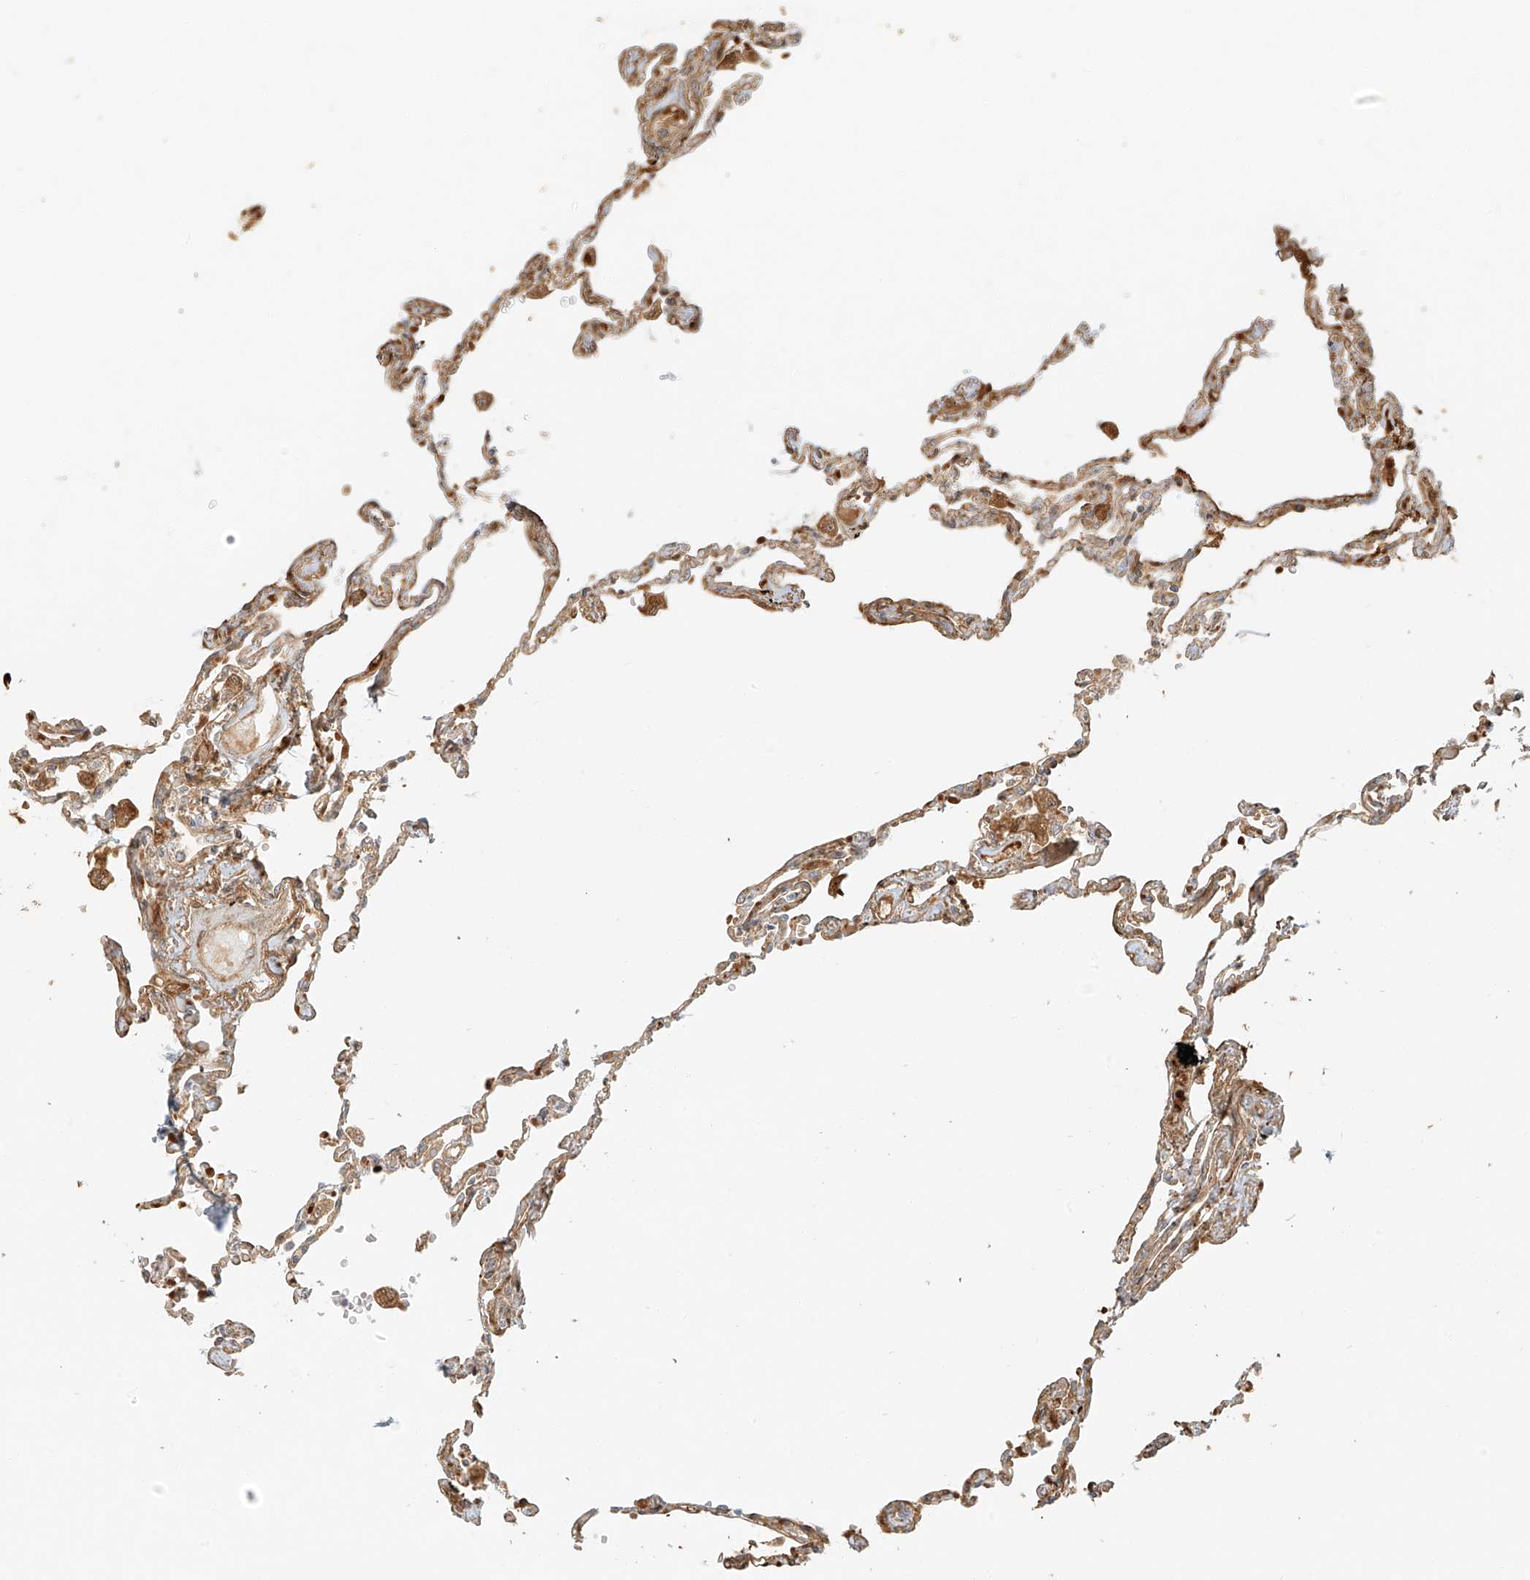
{"staining": {"intensity": "moderate", "quantity": ">75%", "location": "cytoplasmic/membranous"}, "tissue": "lung", "cell_type": "Alveolar cells", "image_type": "normal", "snomed": [{"axis": "morphology", "description": "Normal tissue, NOS"}, {"axis": "topography", "description": "Lung"}], "caption": "Lung stained with DAB immunohistochemistry (IHC) exhibits medium levels of moderate cytoplasmic/membranous staining in approximately >75% of alveolar cells.", "gene": "MIPEP", "patient": {"sex": "female", "age": 67}}